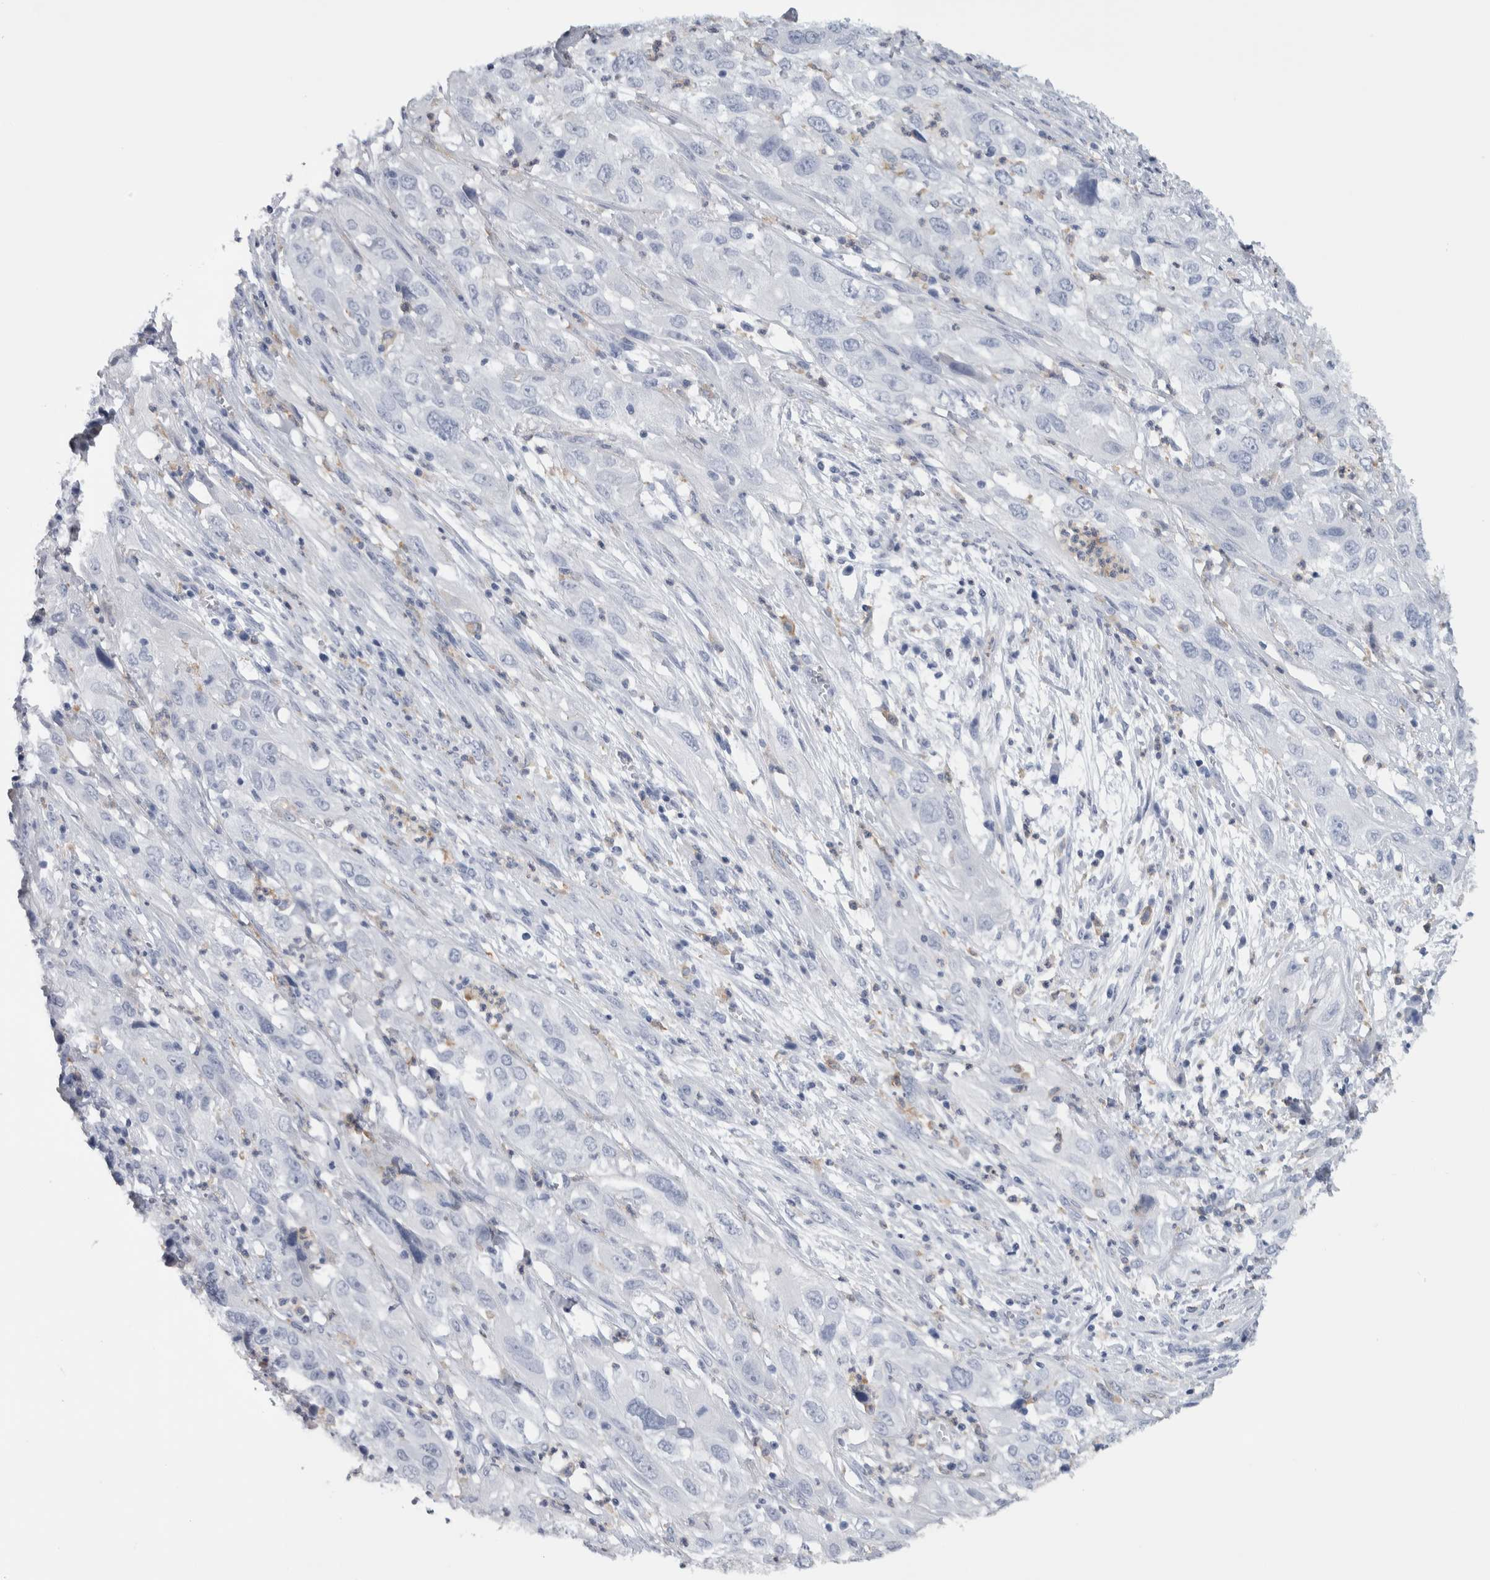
{"staining": {"intensity": "negative", "quantity": "none", "location": "none"}, "tissue": "cervical cancer", "cell_type": "Tumor cells", "image_type": "cancer", "snomed": [{"axis": "morphology", "description": "Squamous cell carcinoma, NOS"}, {"axis": "topography", "description": "Cervix"}], "caption": "IHC of human cervical squamous cell carcinoma shows no expression in tumor cells. The staining is performed using DAB brown chromogen with nuclei counter-stained in using hematoxylin.", "gene": "SKAP2", "patient": {"sex": "female", "age": 32}}